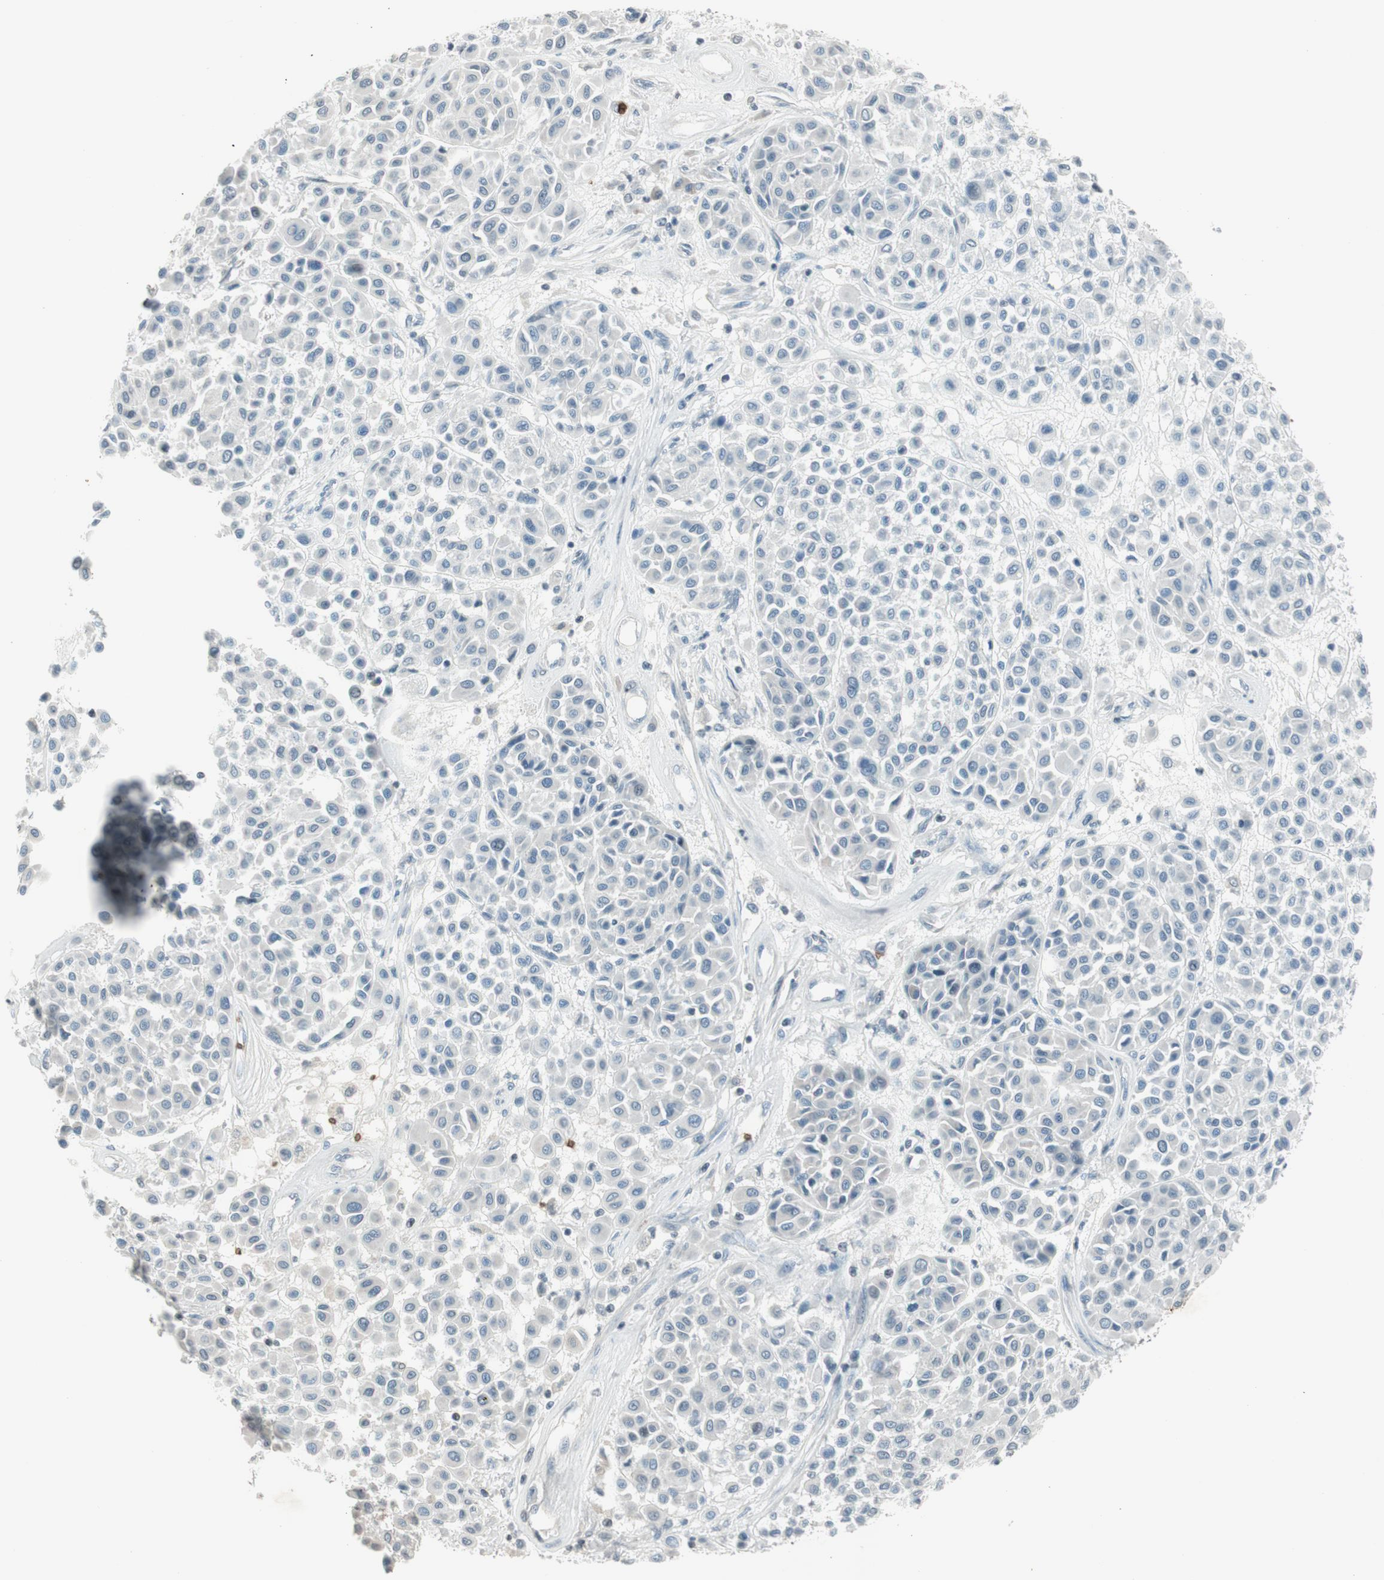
{"staining": {"intensity": "negative", "quantity": "none", "location": "none"}, "tissue": "melanoma", "cell_type": "Tumor cells", "image_type": "cancer", "snomed": [{"axis": "morphology", "description": "Malignant melanoma, Metastatic site"}, {"axis": "topography", "description": "Soft tissue"}], "caption": "Tumor cells show no significant positivity in malignant melanoma (metastatic site). Nuclei are stained in blue.", "gene": "GYPC", "patient": {"sex": "male", "age": 41}}